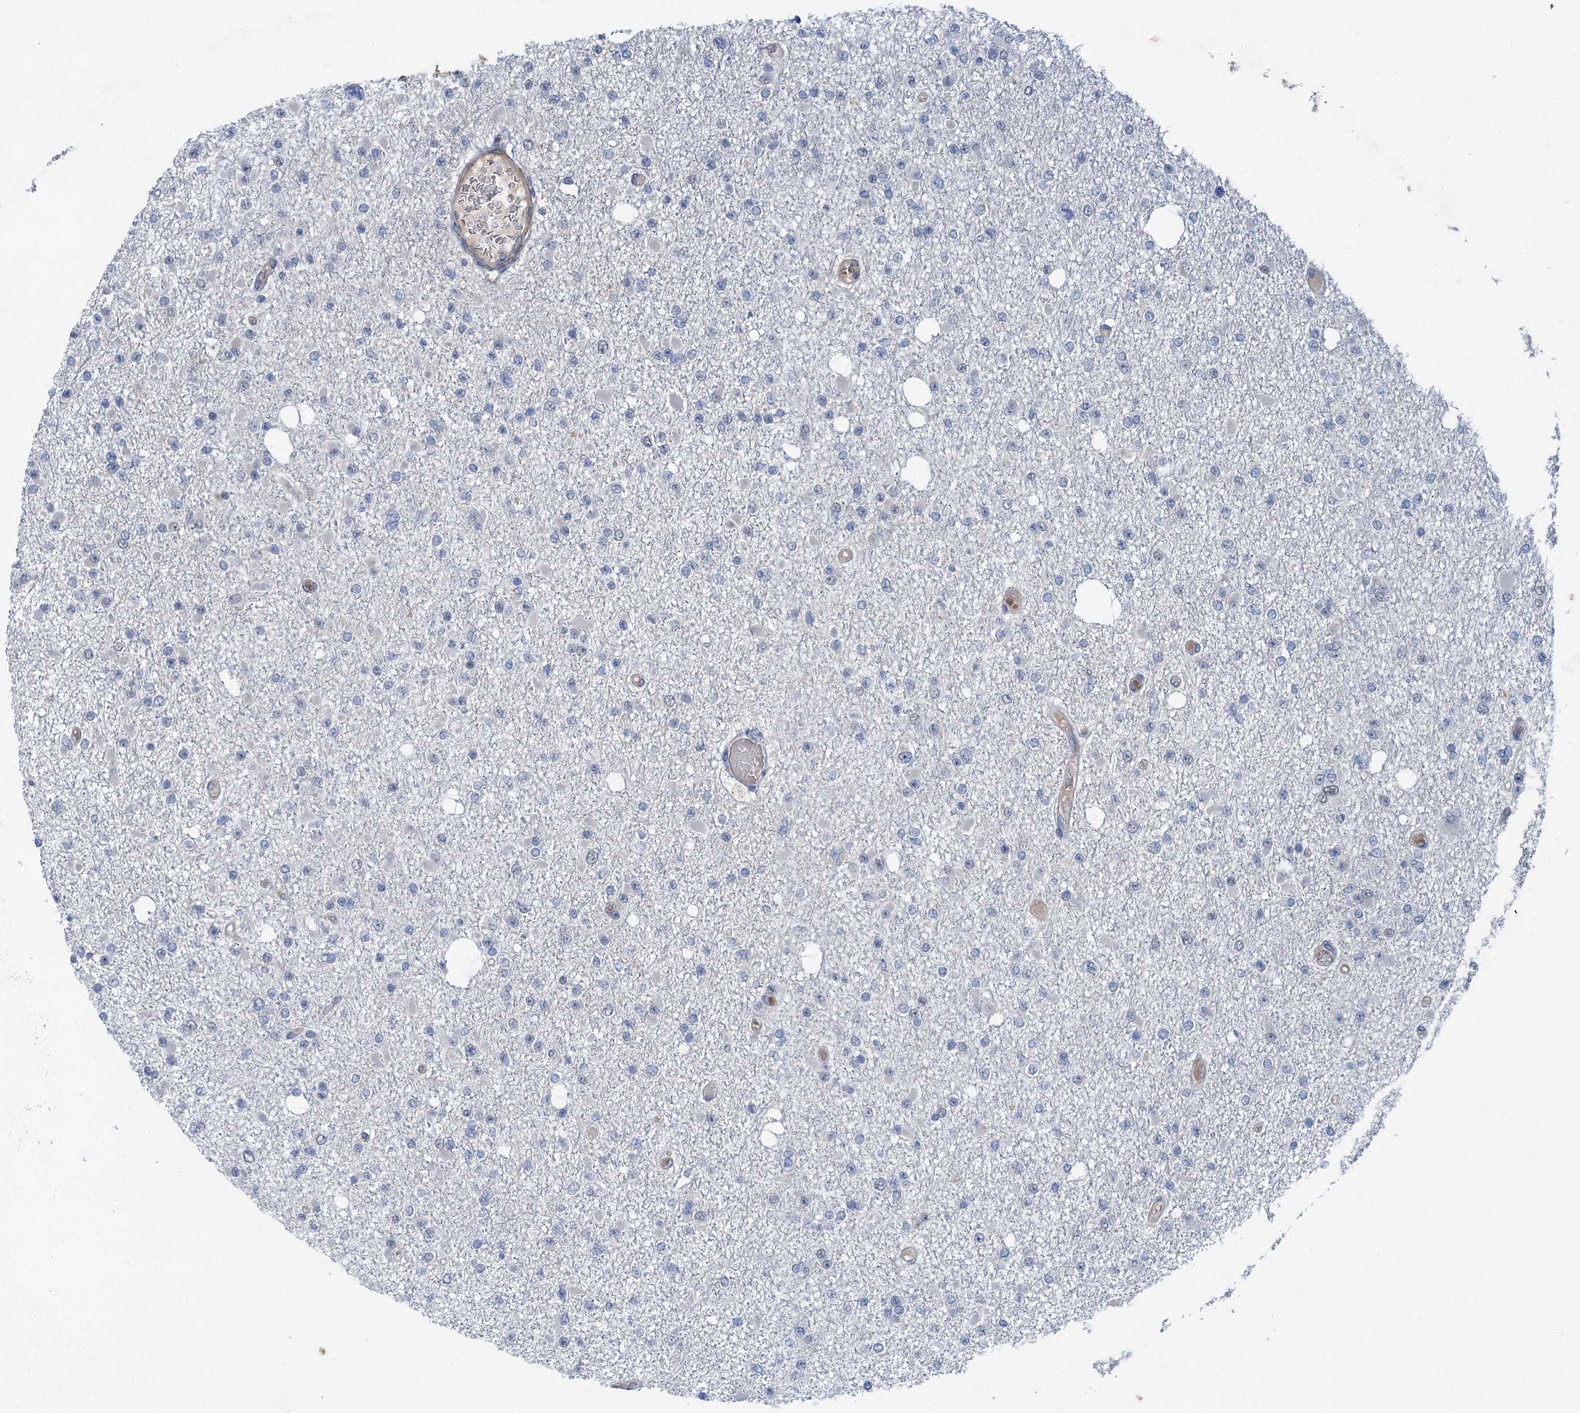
{"staining": {"intensity": "negative", "quantity": "none", "location": "none"}, "tissue": "glioma", "cell_type": "Tumor cells", "image_type": "cancer", "snomed": [{"axis": "morphology", "description": "Glioma, malignant, Low grade"}, {"axis": "topography", "description": "Brain"}], "caption": "IHC of human malignant glioma (low-grade) displays no positivity in tumor cells.", "gene": "MYO16", "patient": {"sex": "female", "age": 22}}